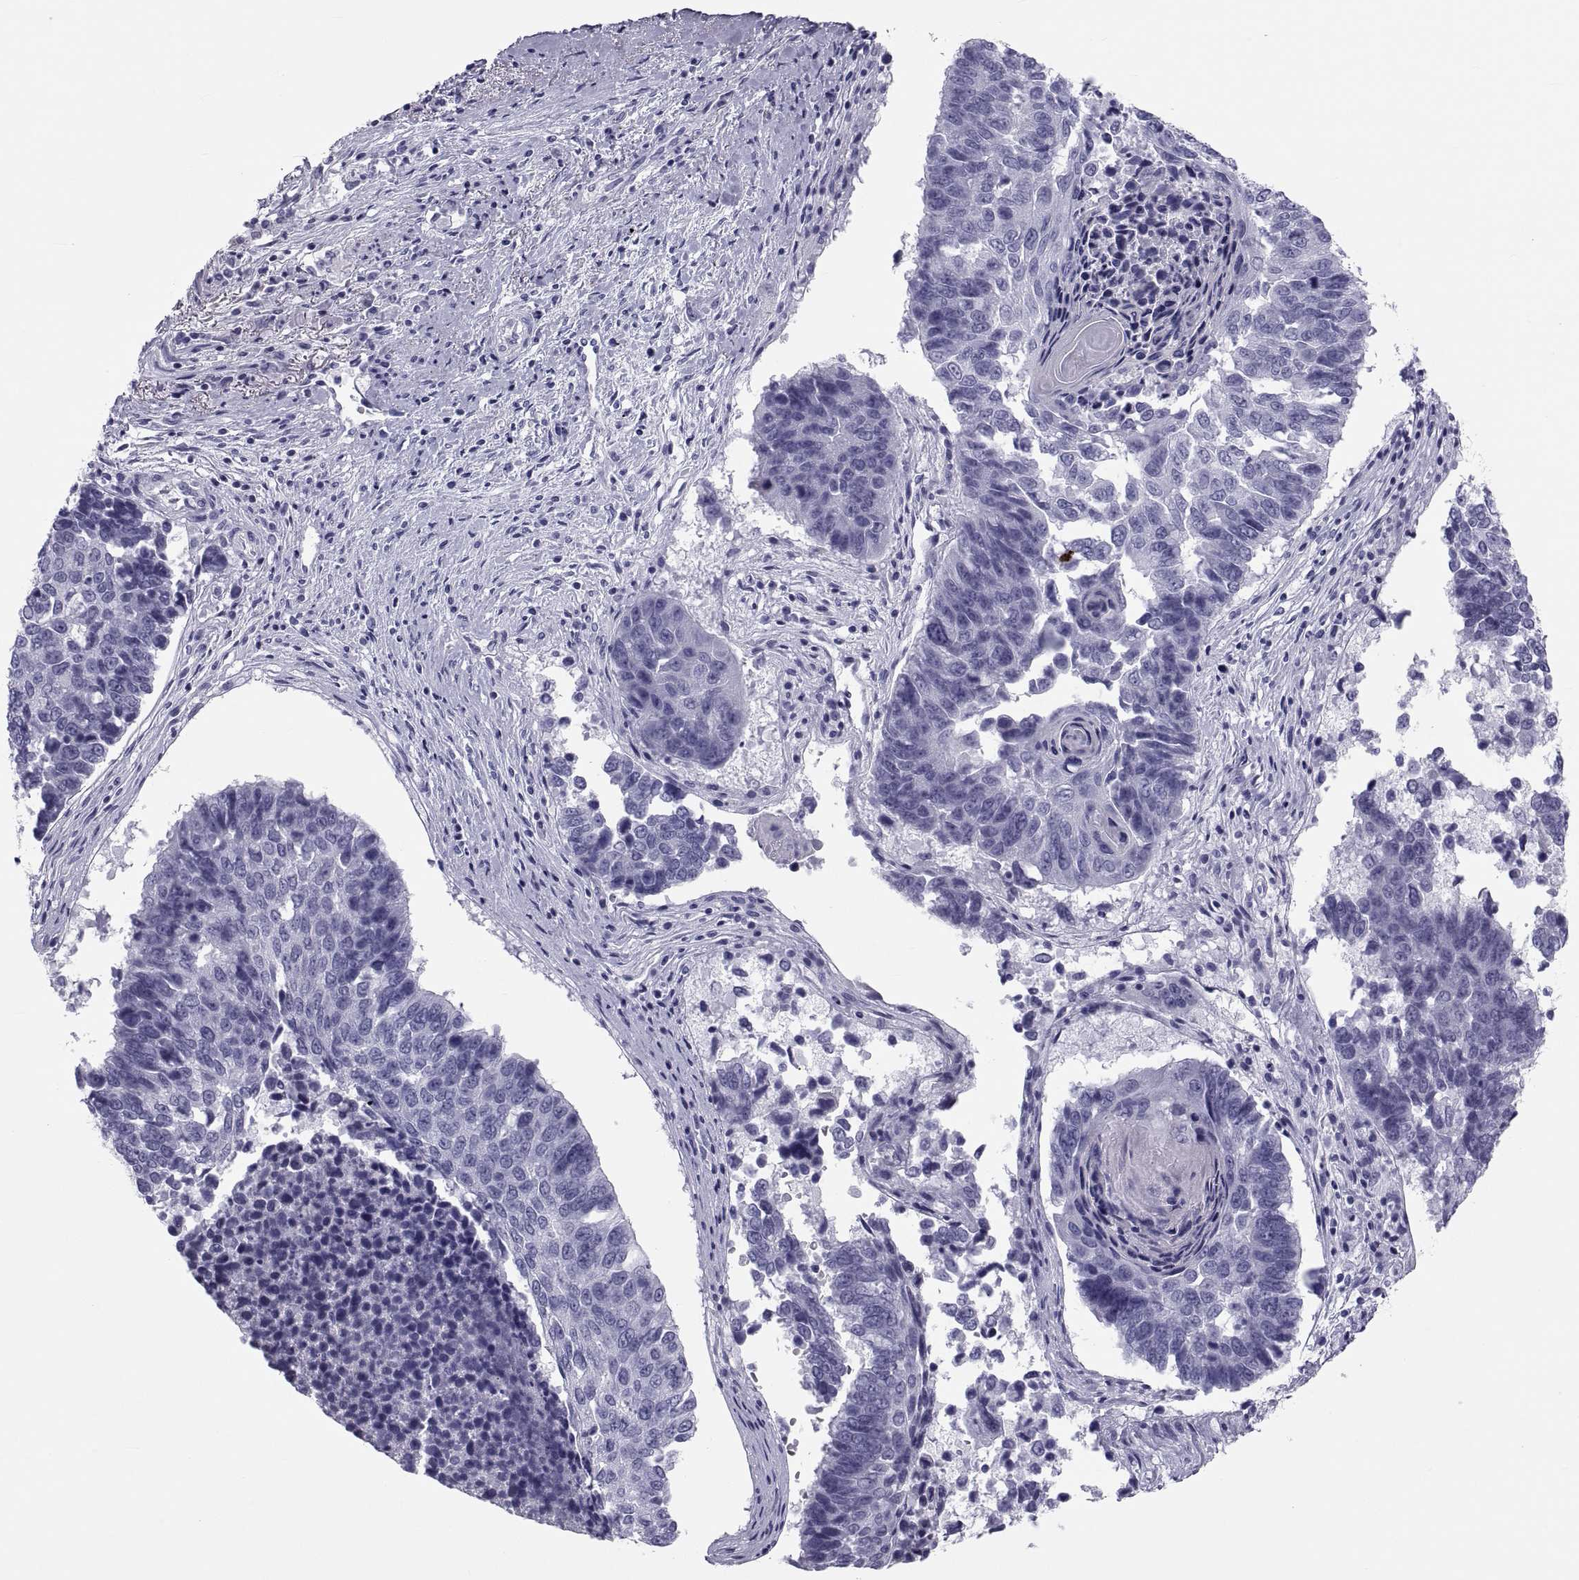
{"staining": {"intensity": "negative", "quantity": "none", "location": "none"}, "tissue": "lung cancer", "cell_type": "Tumor cells", "image_type": "cancer", "snomed": [{"axis": "morphology", "description": "Squamous cell carcinoma, NOS"}, {"axis": "topography", "description": "Lung"}], "caption": "A high-resolution image shows immunohistochemistry staining of lung cancer (squamous cell carcinoma), which shows no significant expression in tumor cells.", "gene": "DEFB129", "patient": {"sex": "male", "age": 73}}